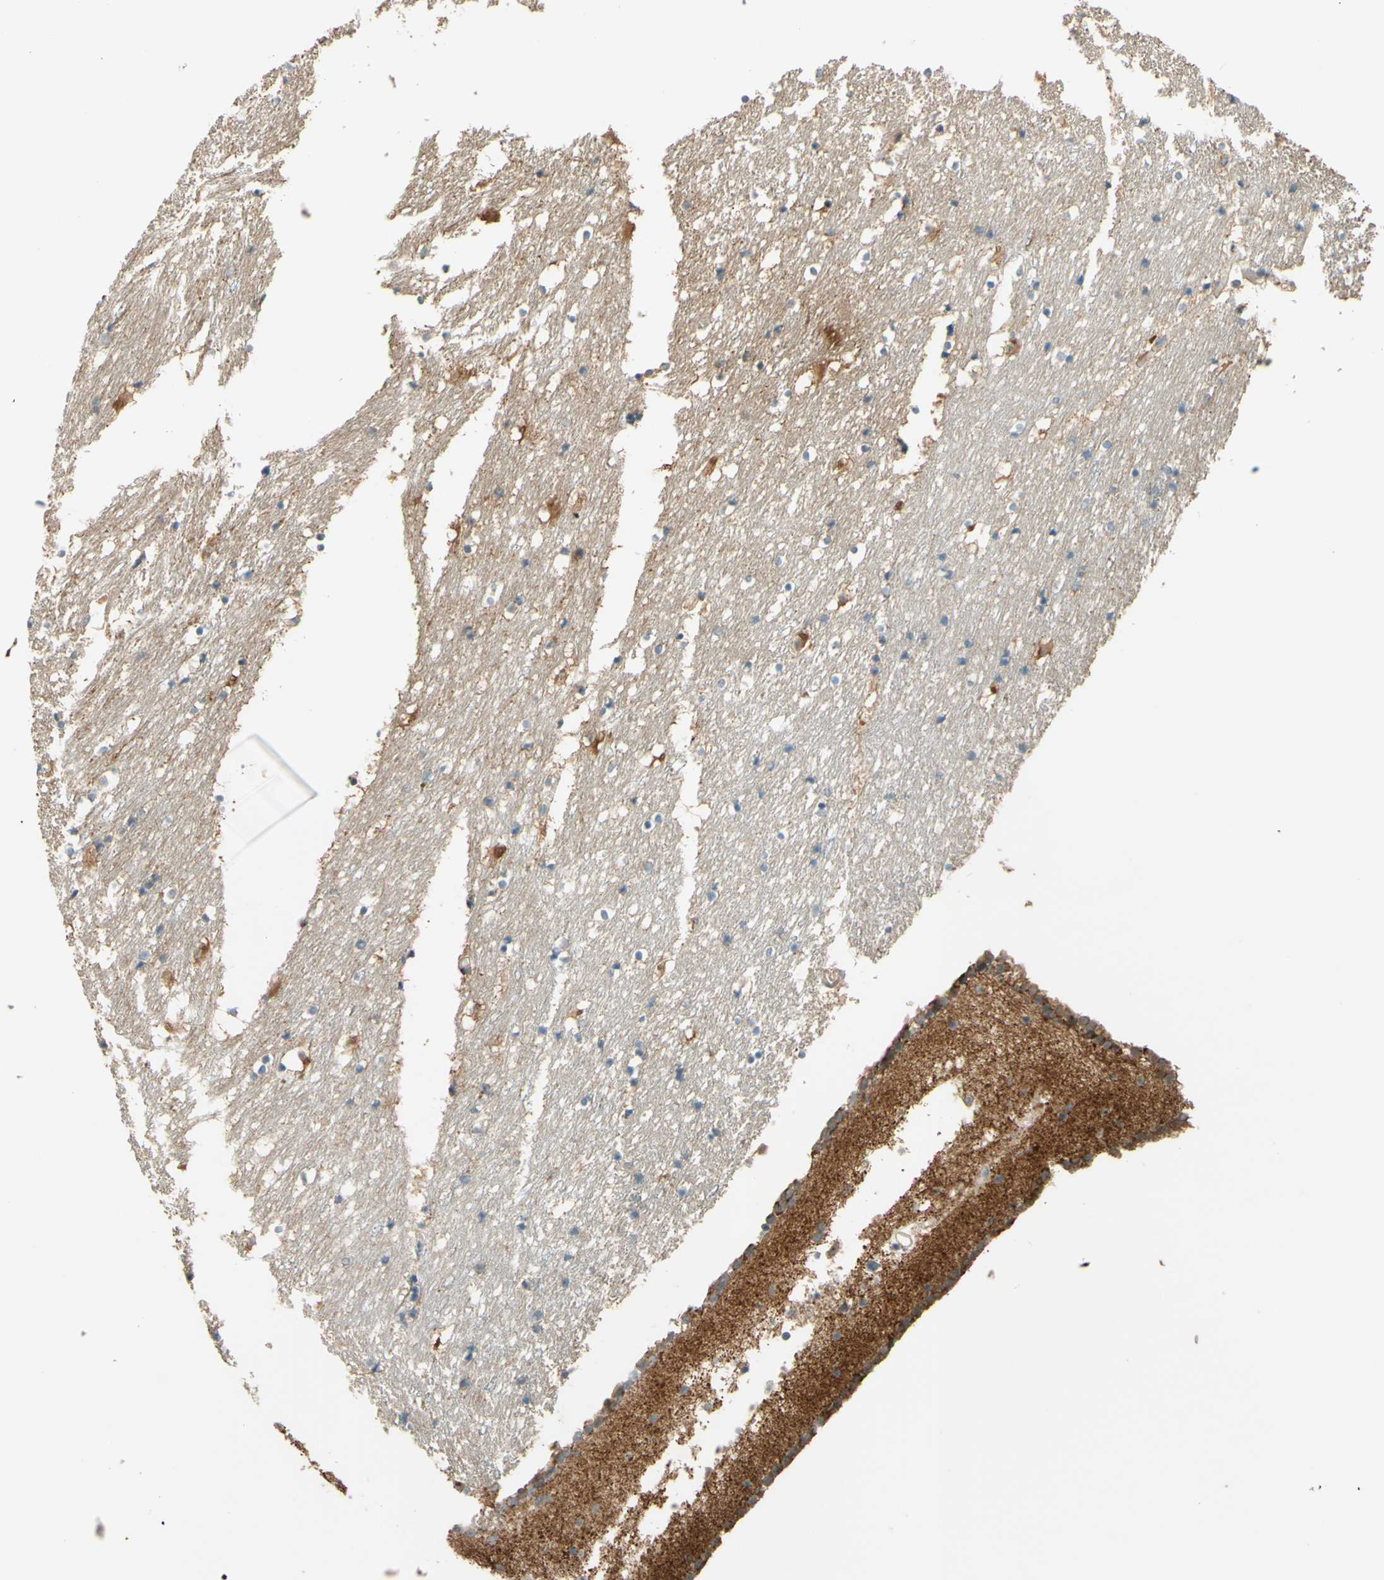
{"staining": {"intensity": "moderate", "quantity": "25%-75%", "location": "cytoplasmic/membranous"}, "tissue": "caudate", "cell_type": "Glial cells", "image_type": "normal", "snomed": [{"axis": "morphology", "description": "Normal tissue, NOS"}, {"axis": "topography", "description": "Lateral ventricle wall"}], "caption": "Immunohistochemistry (IHC) staining of unremarkable caudate, which reveals medium levels of moderate cytoplasmic/membranous expression in approximately 25%-75% of glial cells indicating moderate cytoplasmic/membranous protein staining. The staining was performed using DAB (brown) for protein detection and nuclei were counterstained in hematoxylin (blue).", "gene": "RNF19A", "patient": {"sex": "male", "age": 45}}